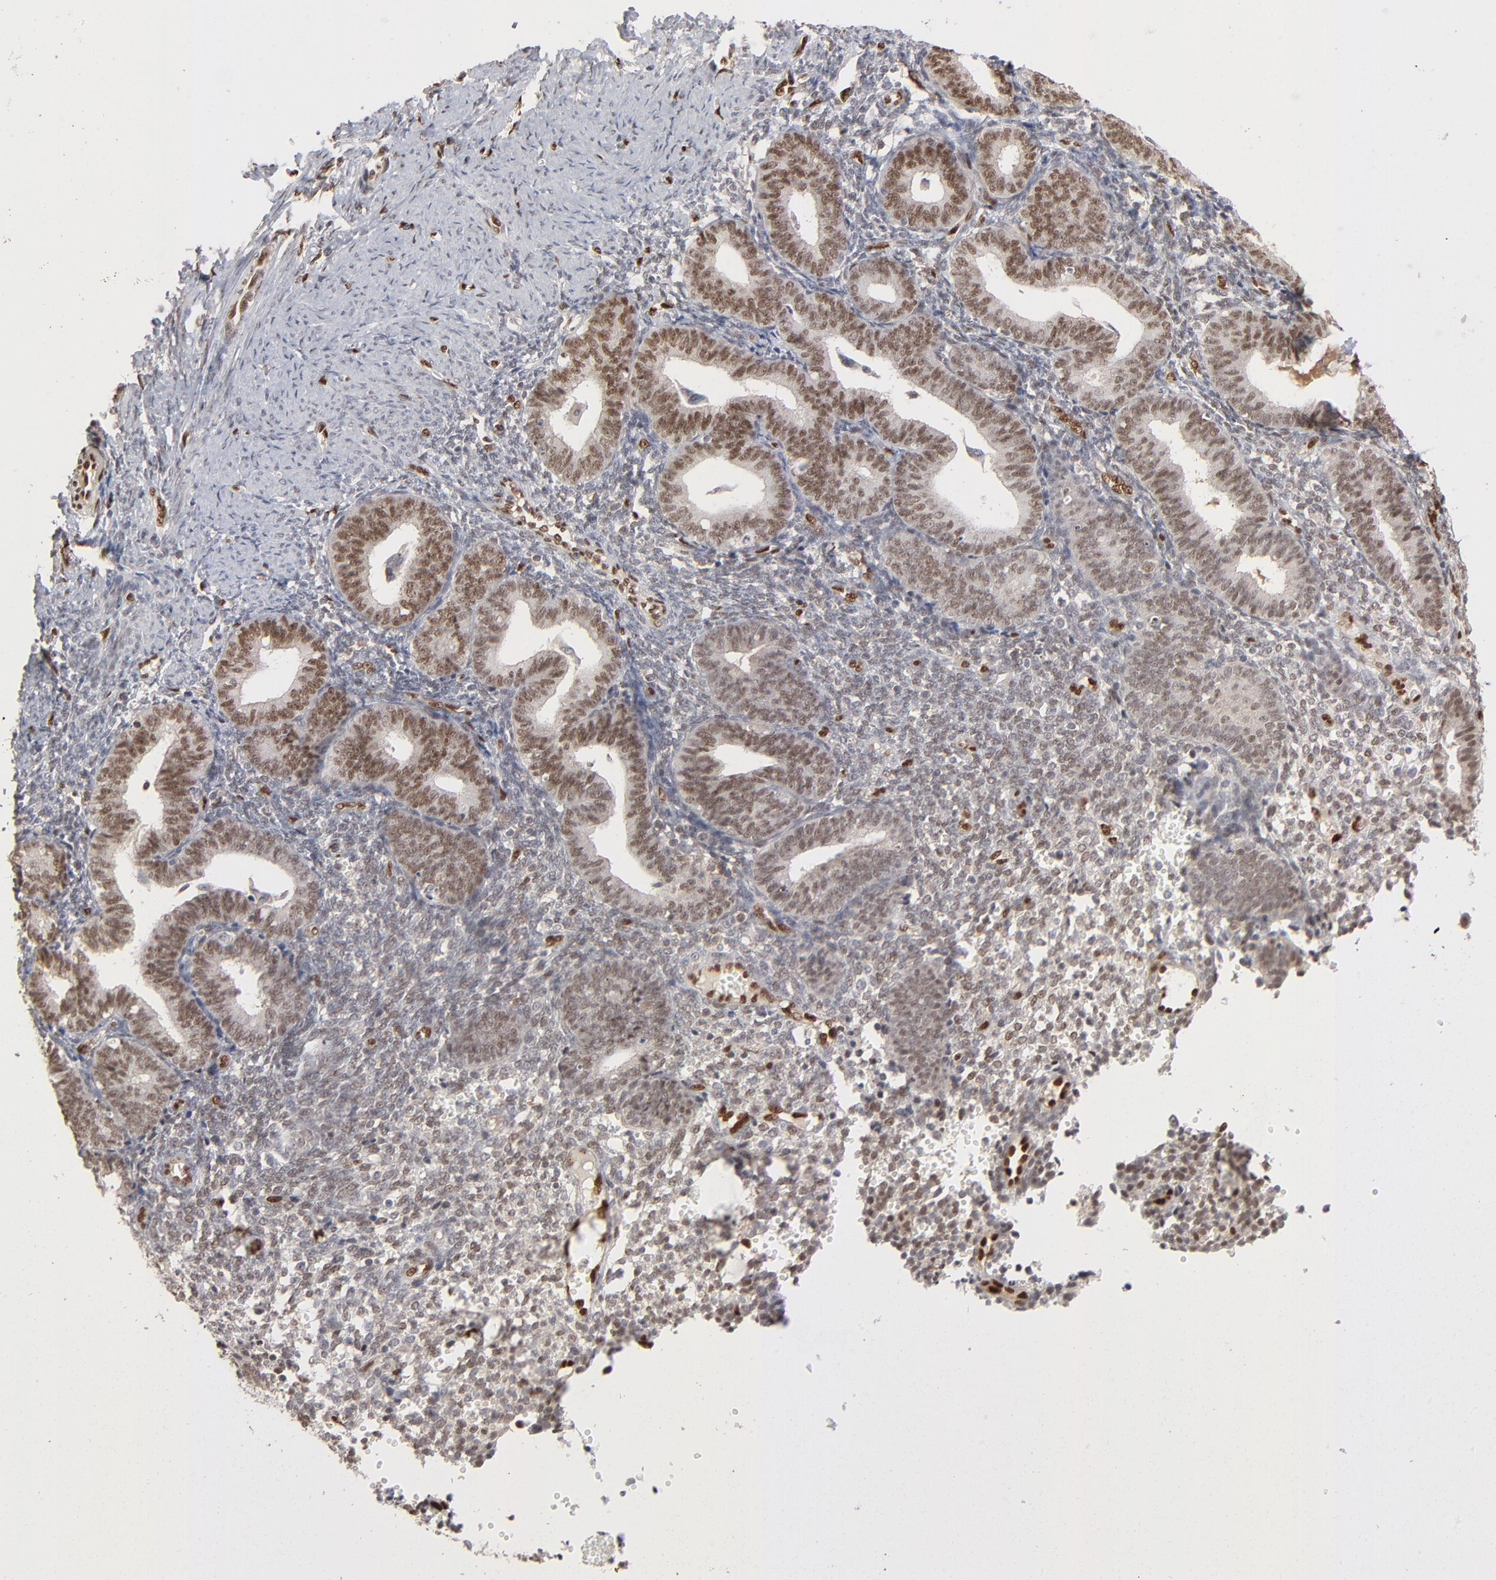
{"staining": {"intensity": "weak", "quantity": "25%-75%", "location": "nuclear"}, "tissue": "endometrium", "cell_type": "Cells in endometrial stroma", "image_type": "normal", "snomed": [{"axis": "morphology", "description": "Normal tissue, NOS"}, {"axis": "topography", "description": "Endometrium"}], "caption": "Protein expression analysis of benign endometrium demonstrates weak nuclear staining in approximately 25%-75% of cells in endometrial stroma.", "gene": "NFIB", "patient": {"sex": "female", "age": 61}}